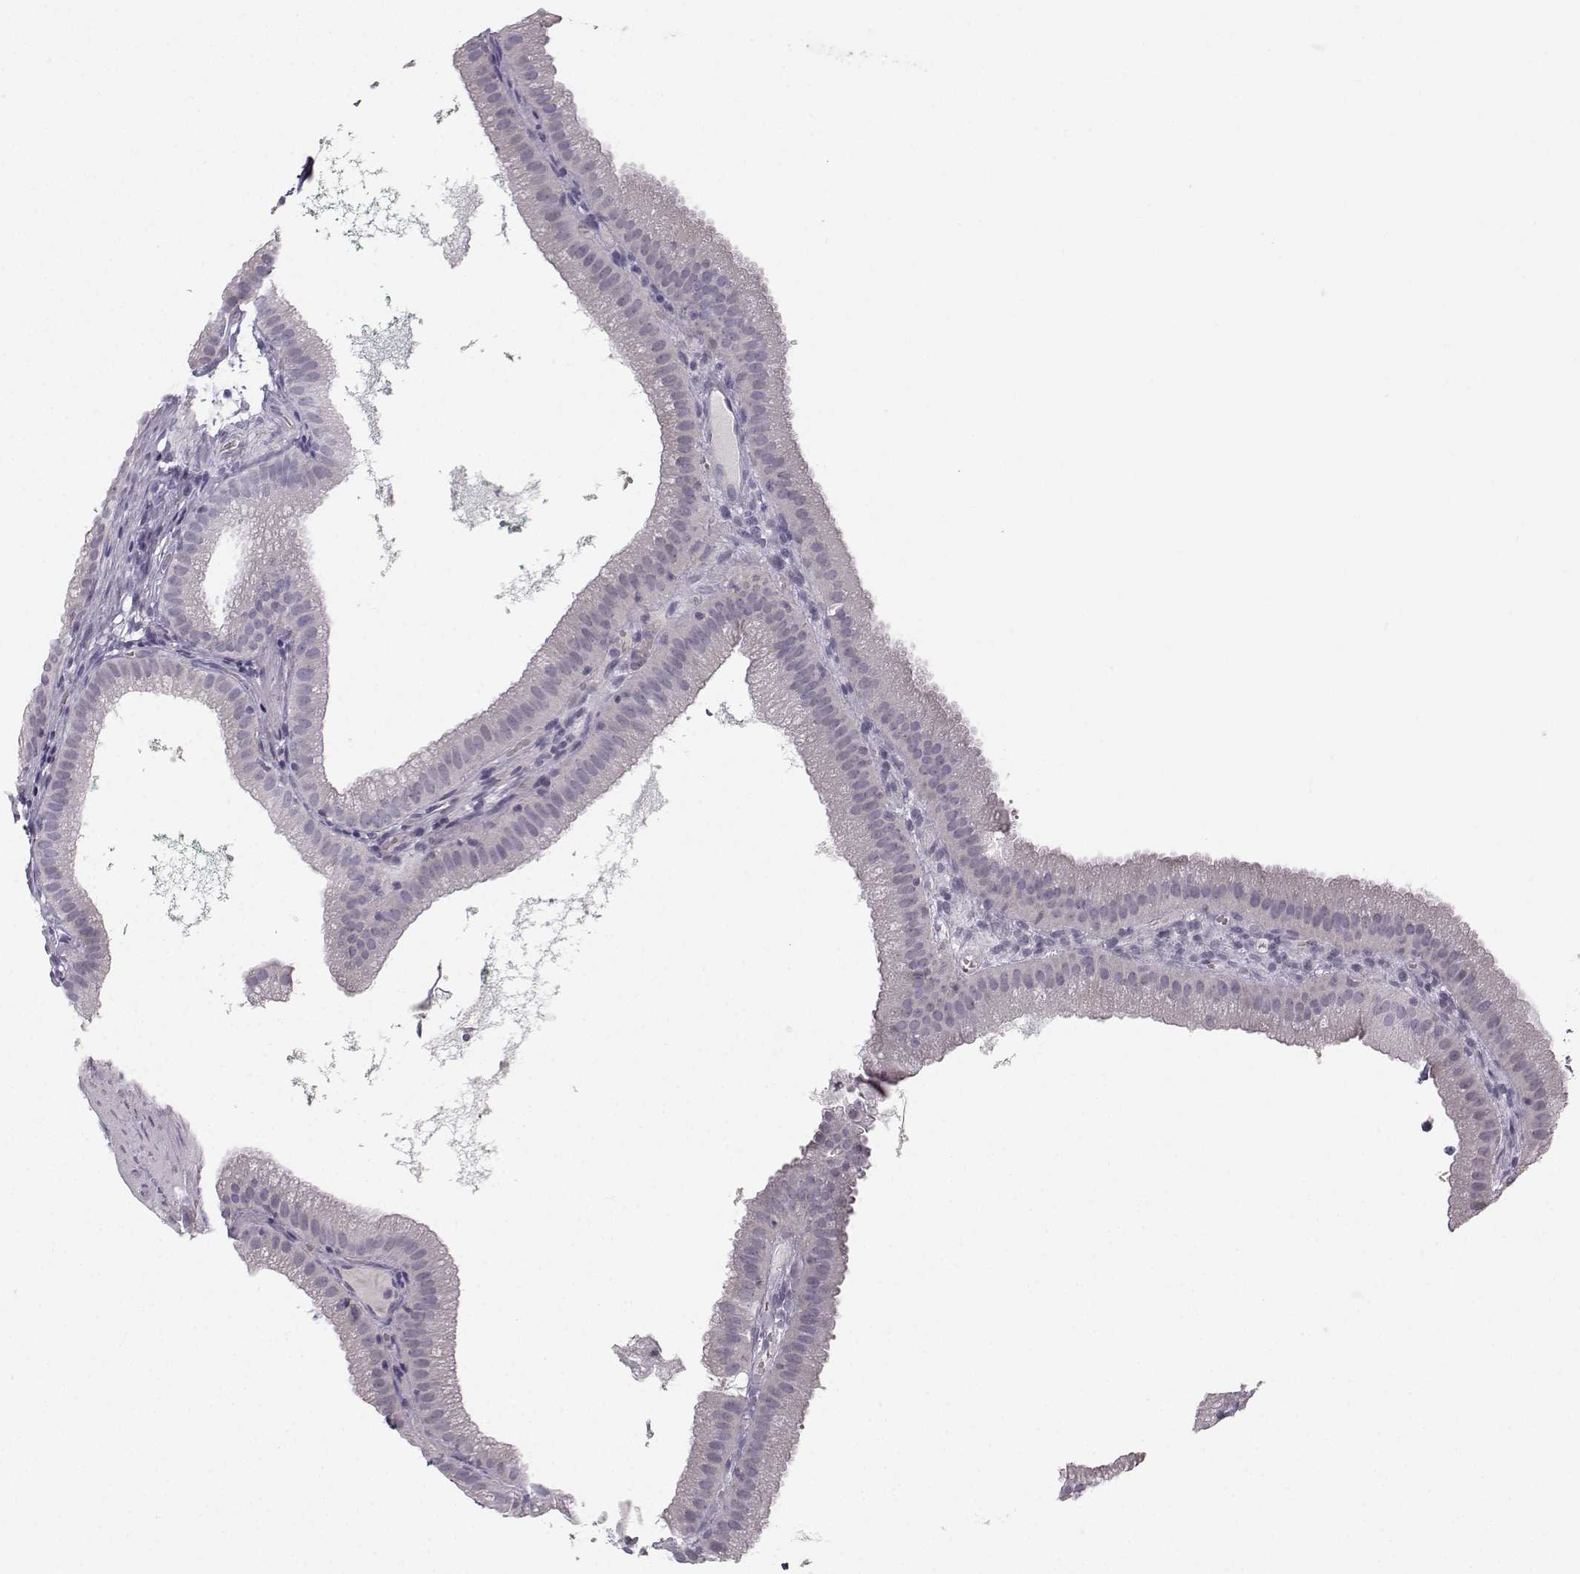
{"staining": {"intensity": "negative", "quantity": "none", "location": "none"}, "tissue": "gallbladder", "cell_type": "Glandular cells", "image_type": "normal", "snomed": [{"axis": "morphology", "description": "Normal tissue, NOS"}, {"axis": "topography", "description": "Gallbladder"}], "caption": "This is an IHC photomicrograph of normal gallbladder. There is no expression in glandular cells.", "gene": "CASR", "patient": {"sex": "male", "age": 67}}